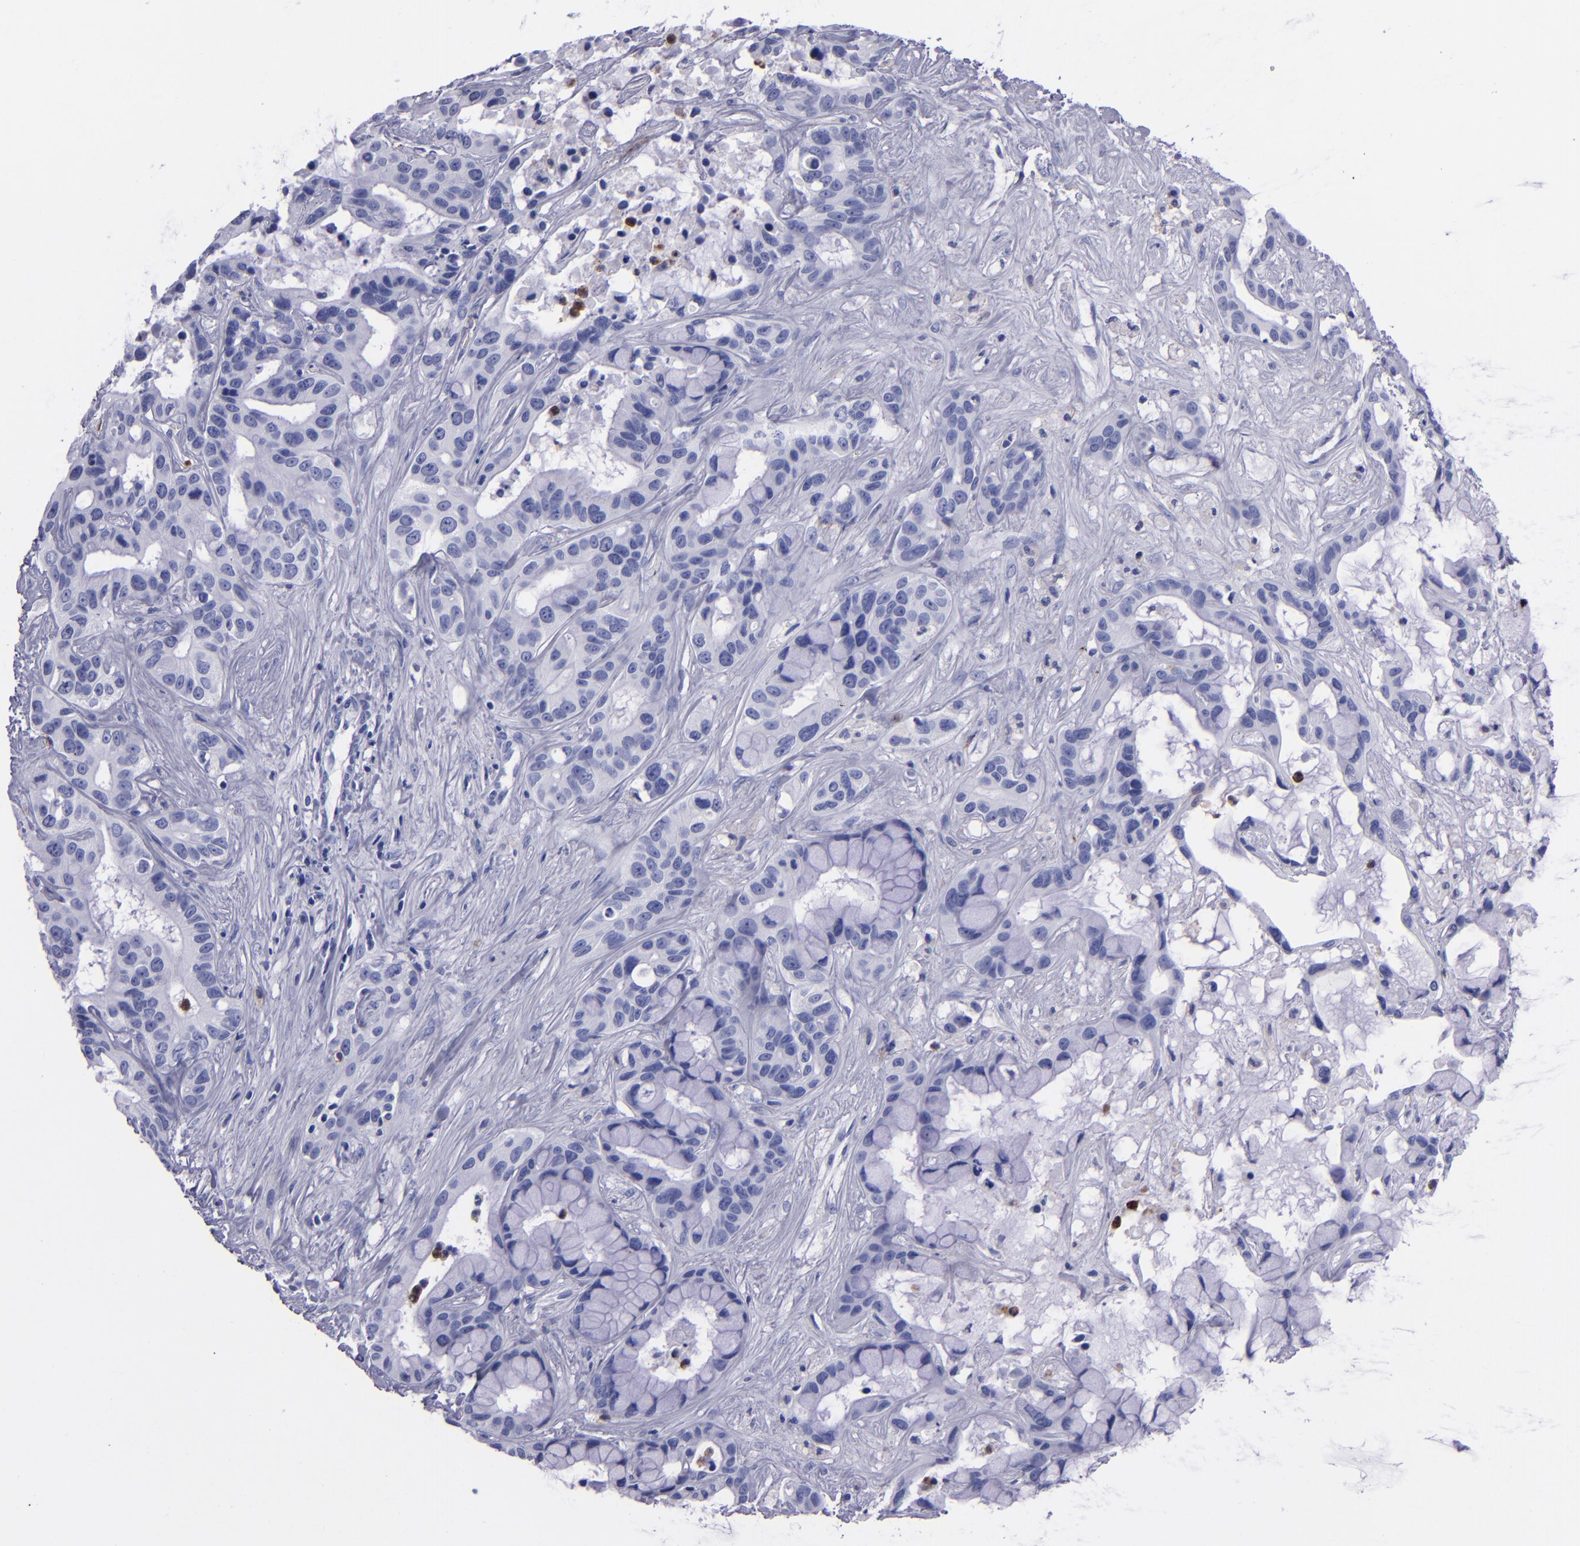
{"staining": {"intensity": "negative", "quantity": "none", "location": "none"}, "tissue": "liver cancer", "cell_type": "Tumor cells", "image_type": "cancer", "snomed": [{"axis": "morphology", "description": "Cholangiocarcinoma"}, {"axis": "topography", "description": "Liver"}], "caption": "This is an immunohistochemistry (IHC) photomicrograph of liver cholangiocarcinoma. There is no expression in tumor cells.", "gene": "CR1", "patient": {"sex": "female", "age": 65}}